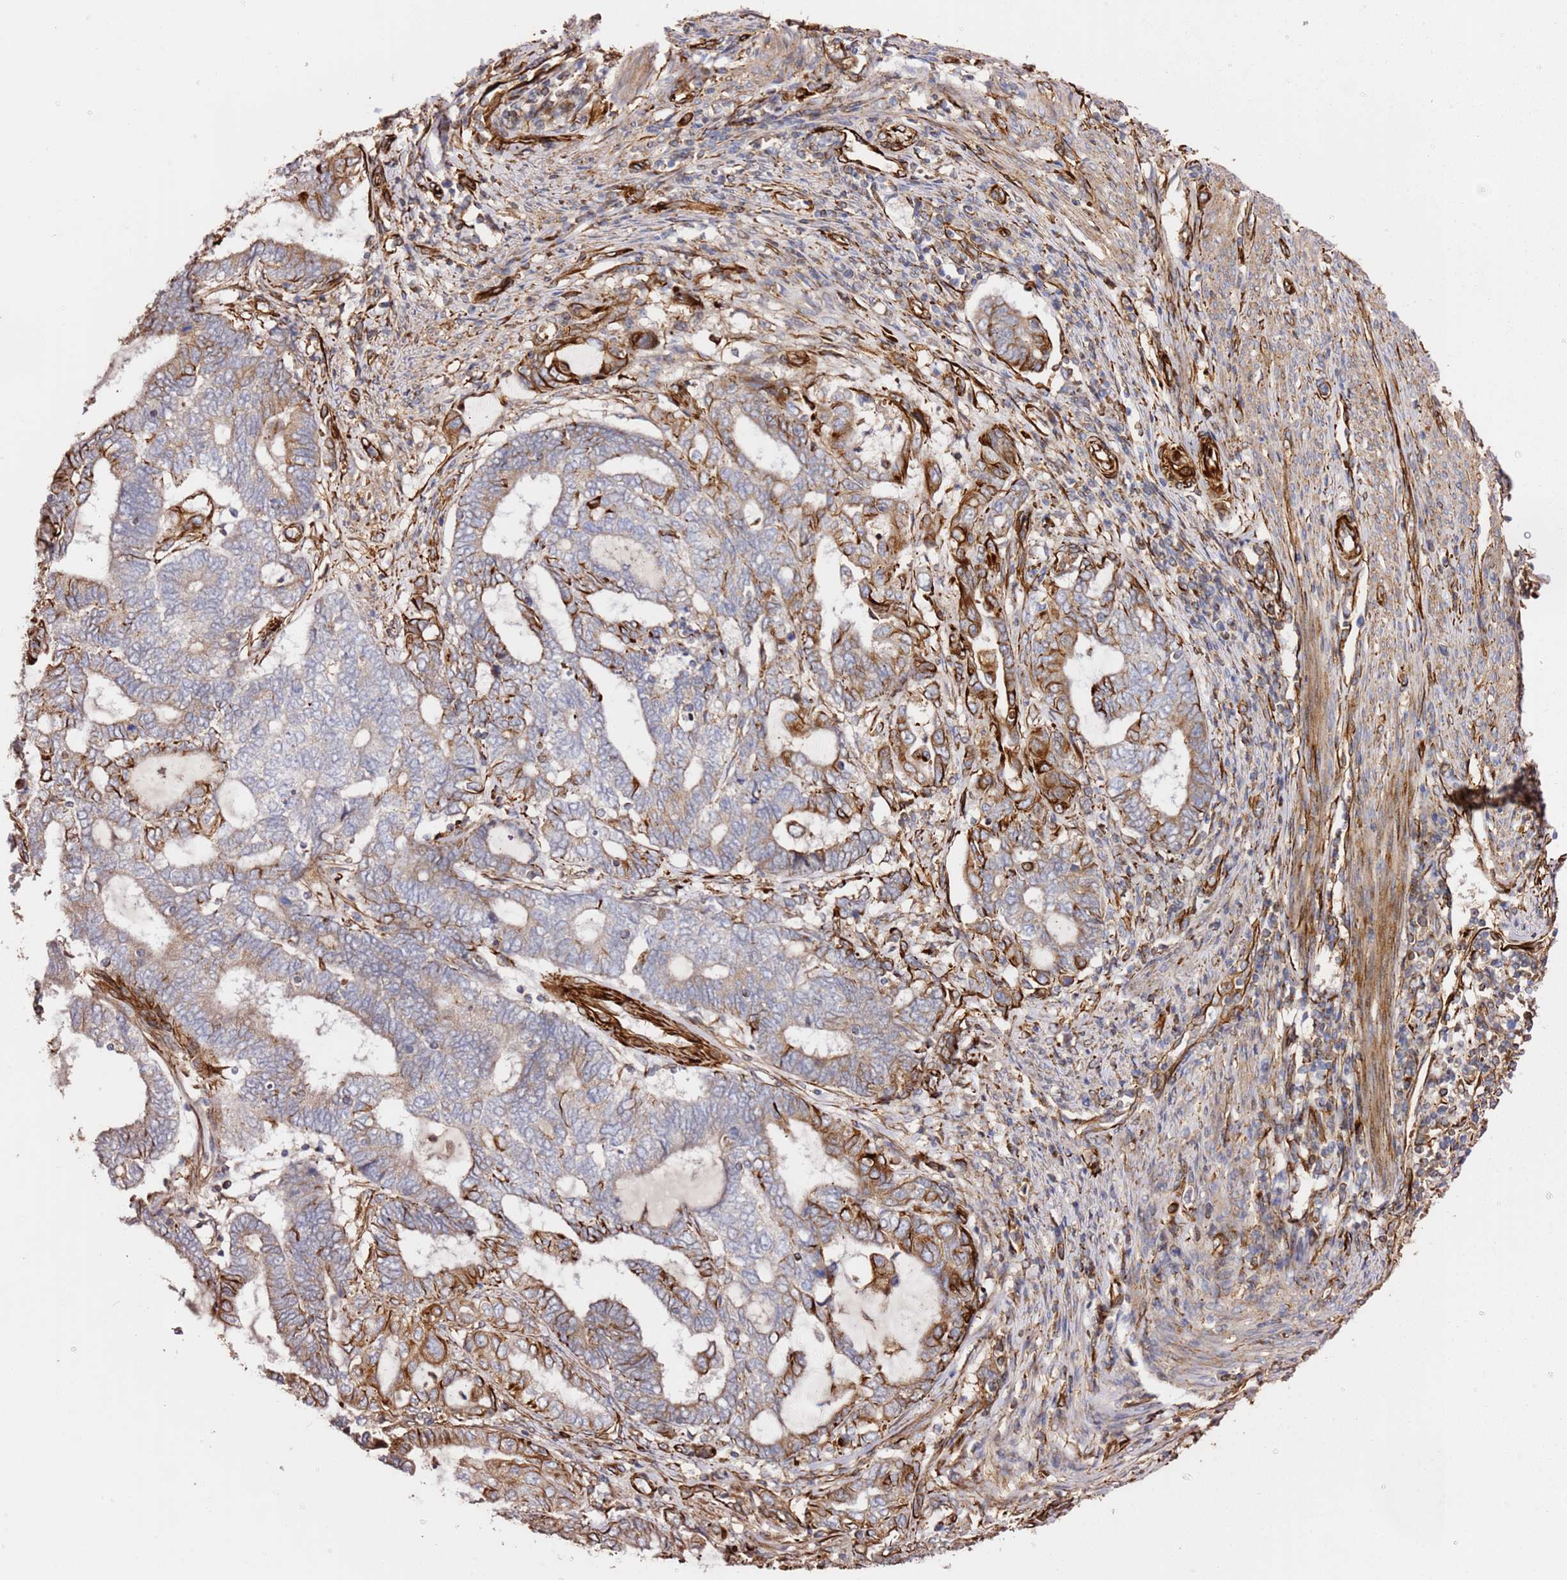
{"staining": {"intensity": "moderate", "quantity": "<25%", "location": "cytoplasmic/membranous"}, "tissue": "endometrial cancer", "cell_type": "Tumor cells", "image_type": "cancer", "snomed": [{"axis": "morphology", "description": "Adenocarcinoma, NOS"}, {"axis": "topography", "description": "Uterus"}, {"axis": "topography", "description": "Endometrium"}], "caption": "Protein expression analysis of human endometrial cancer reveals moderate cytoplasmic/membranous staining in approximately <25% of tumor cells.", "gene": "MRGPRE", "patient": {"sex": "female", "age": 70}}